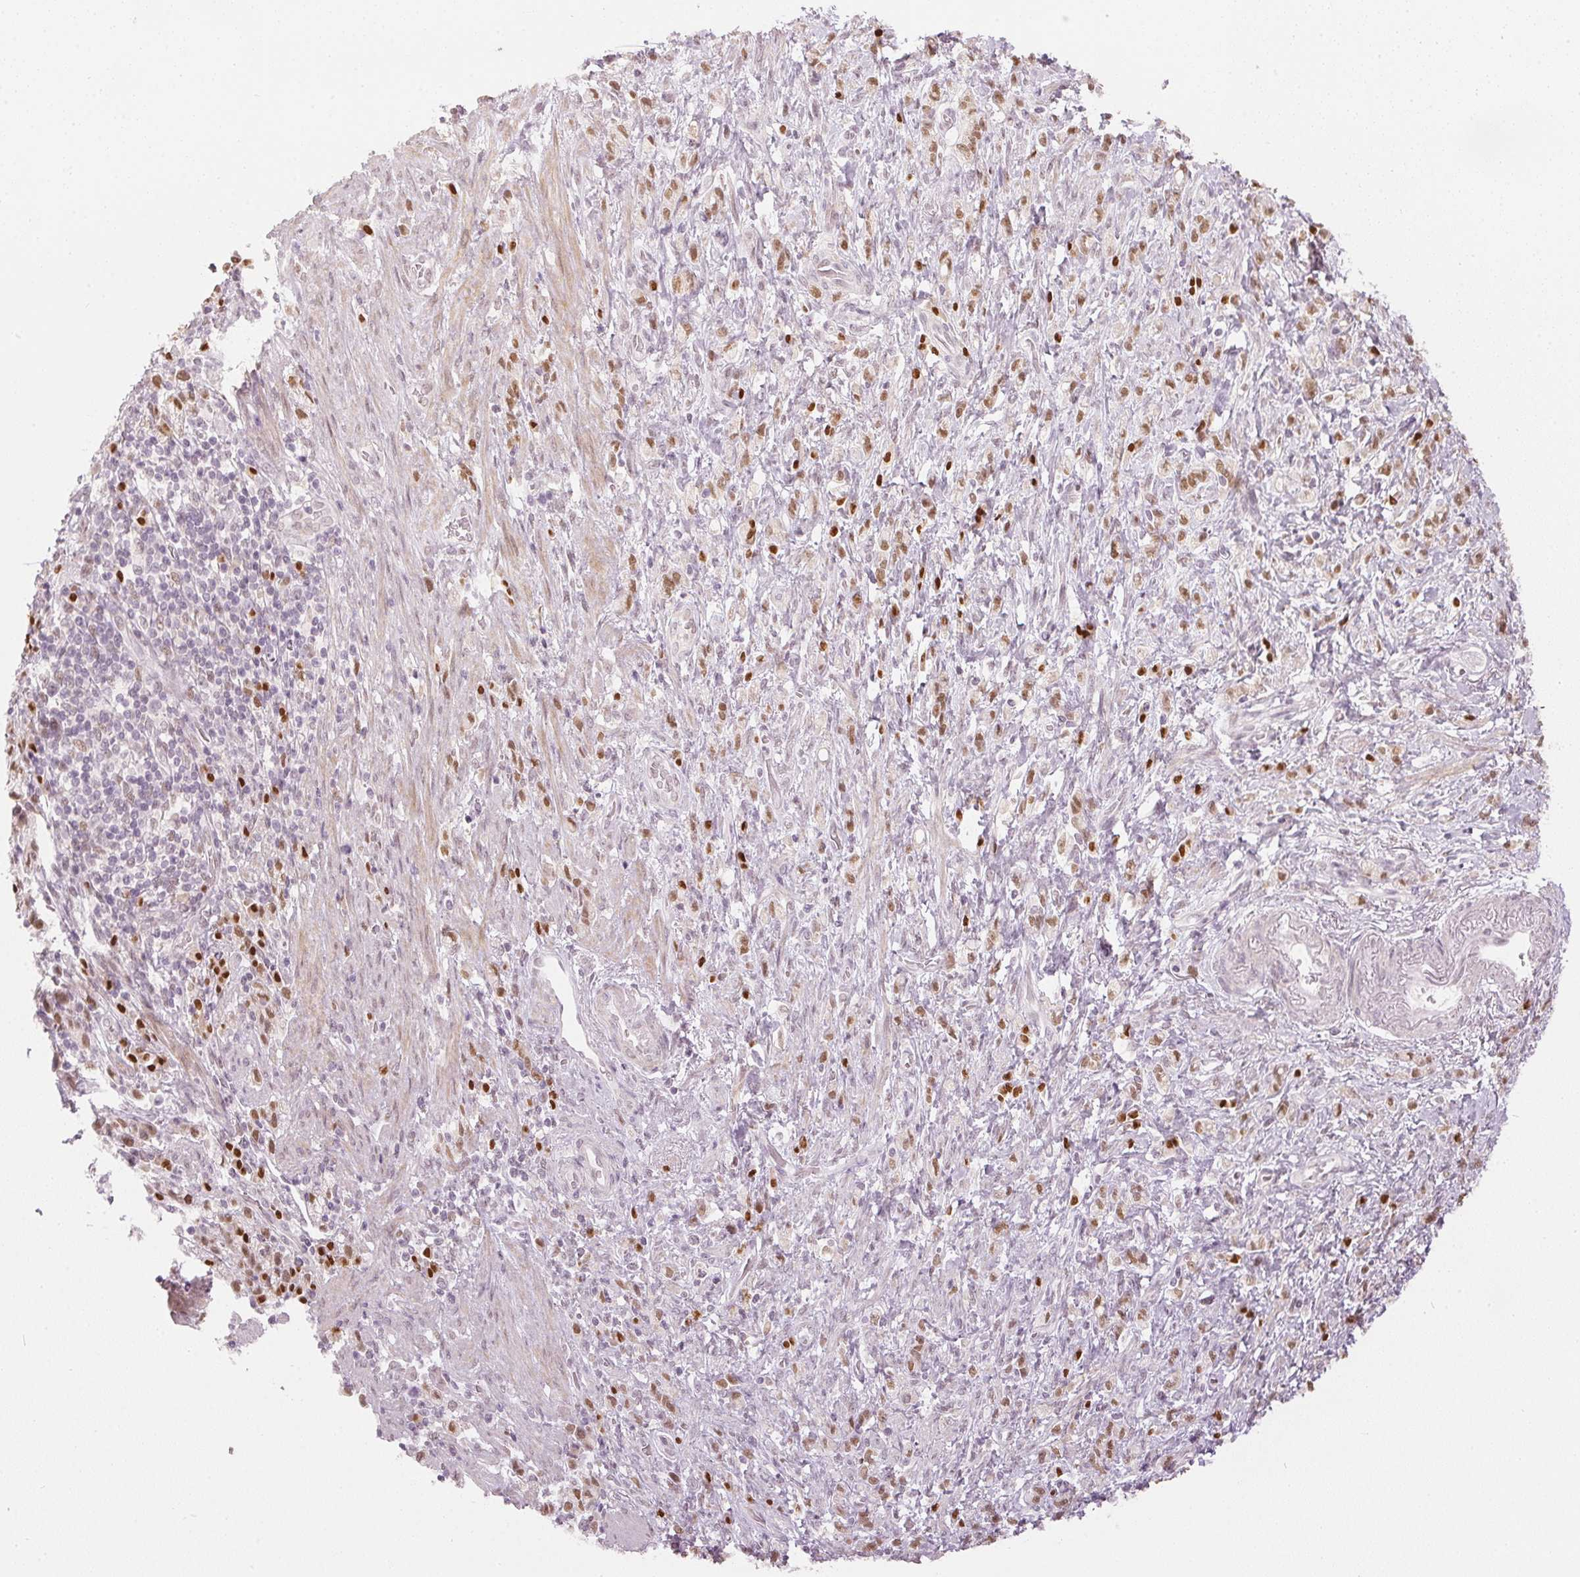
{"staining": {"intensity": "moderate", "quantity": ">75%", "location": "nuclear"}, "tissue": "stomach cancer", "cell_type": "Tumor cells", "image_type": "cancer", "snomed": [{"axis": "morphology", "description": "Adenocarcinoma, NOS"}, {"axis": "topography", "description": "Stomach"}], "caption": "Immunohistochemistry (IHC) photomicrograph of stomach adenocarcinoma stained for a protein (brown), which reveals medium levels of moderate nuclear expression in about >75% of tumor cells.", "gene": "SLC39A3", "patient": {"sex": "male", "age": 77}}